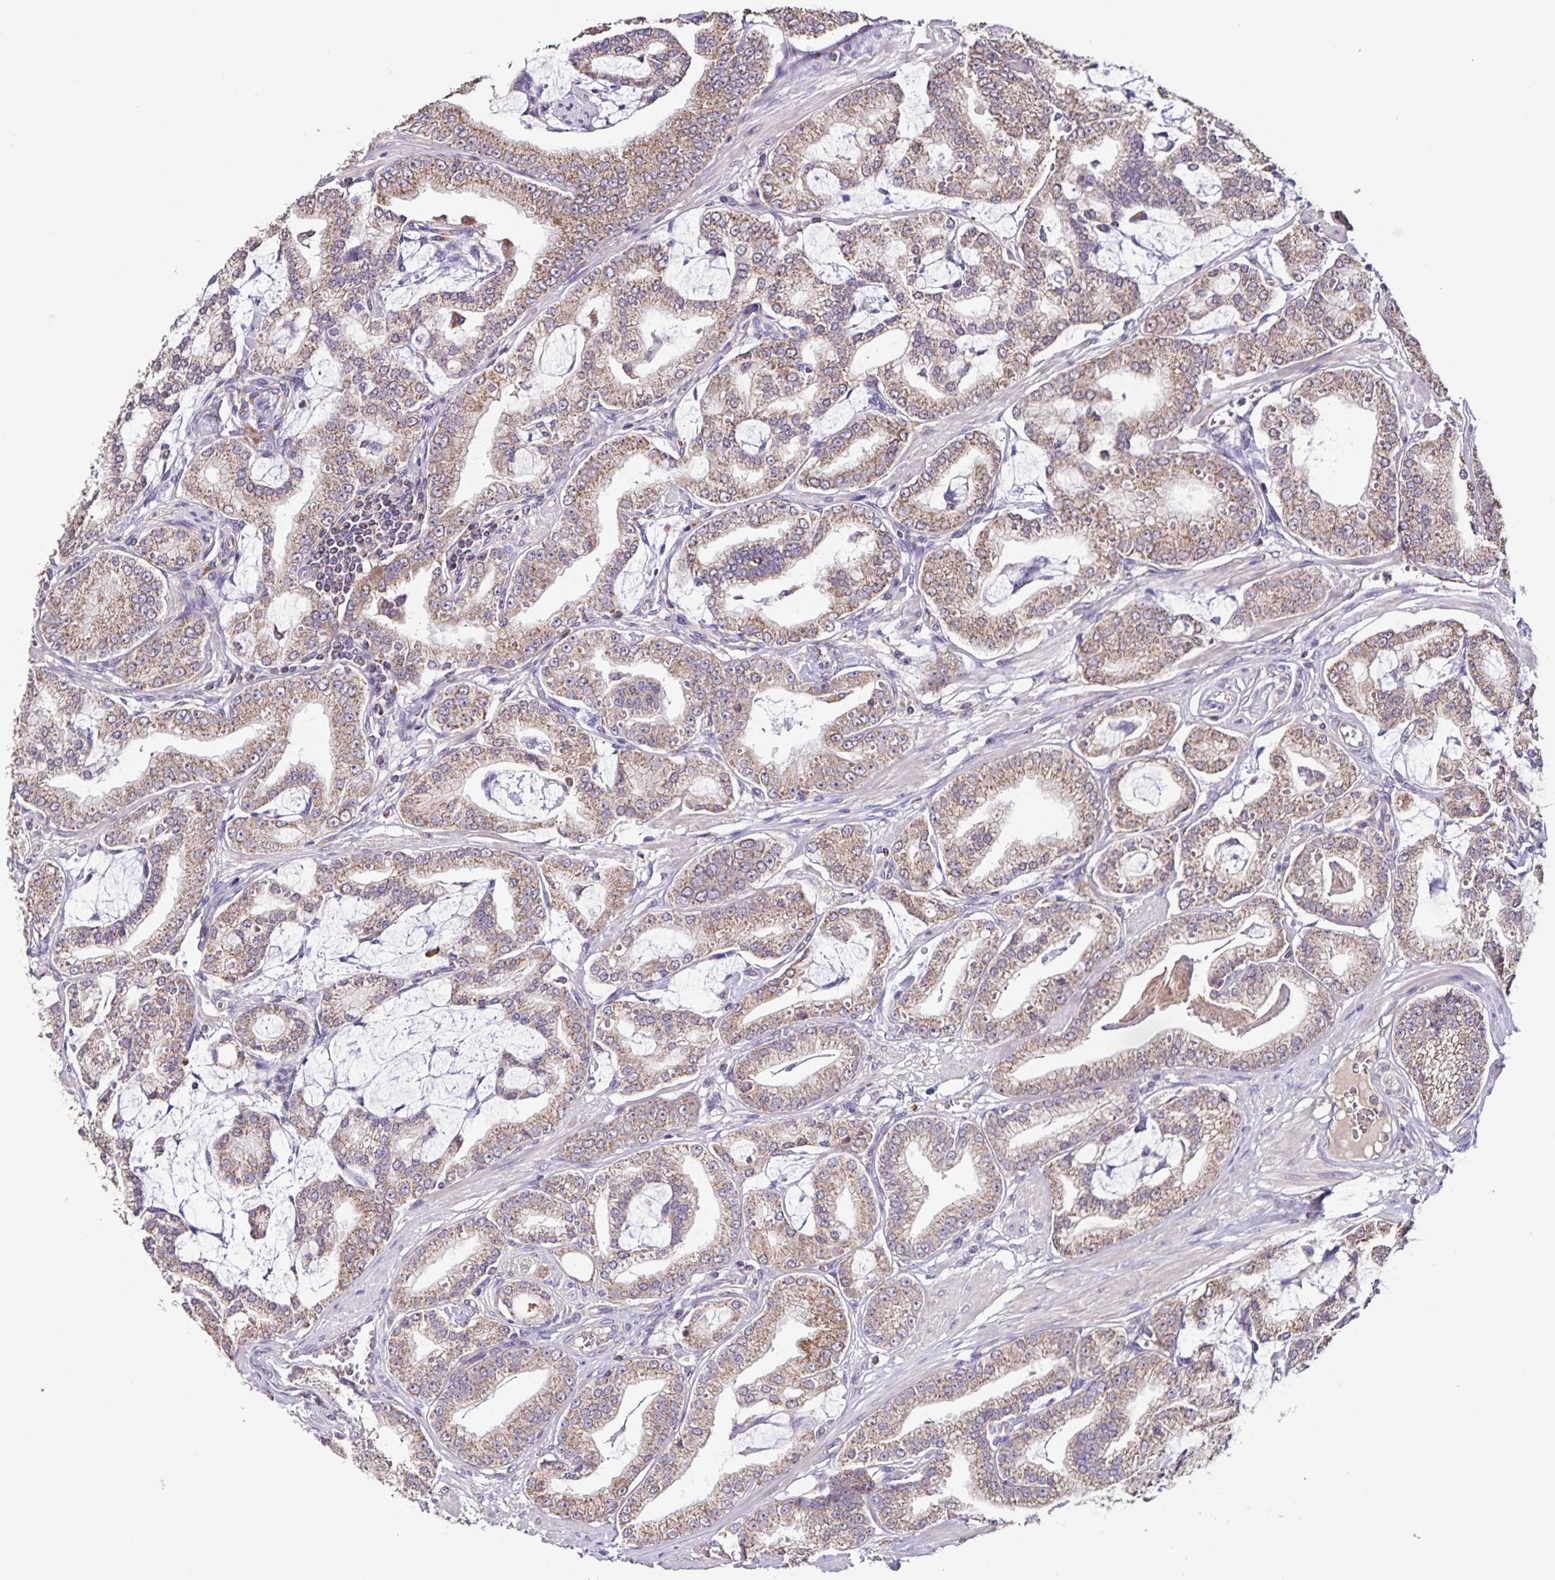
{"staining": {"intensity": "weak", "quantity": ">75%", "location": "cytoplasmic/membranous"}, "tissue": "prostate cancer", "cell_type": "Tumor cells", "image_type": "cancer", "snomed": [{"axis": "morphology", "description": "Adenocarcinoma, High grade"}, {"axis": "topography", "description": "Prostate"}], "caption": "Prostate adenocarcinoma (high-grade) stained for a protein (brown) shows weak cytoplasmic/membranous positive staining in approximately >75% of tumor cells.", "gene": "MAN1A1", "patient": {"sex": "male", "age": 71}}